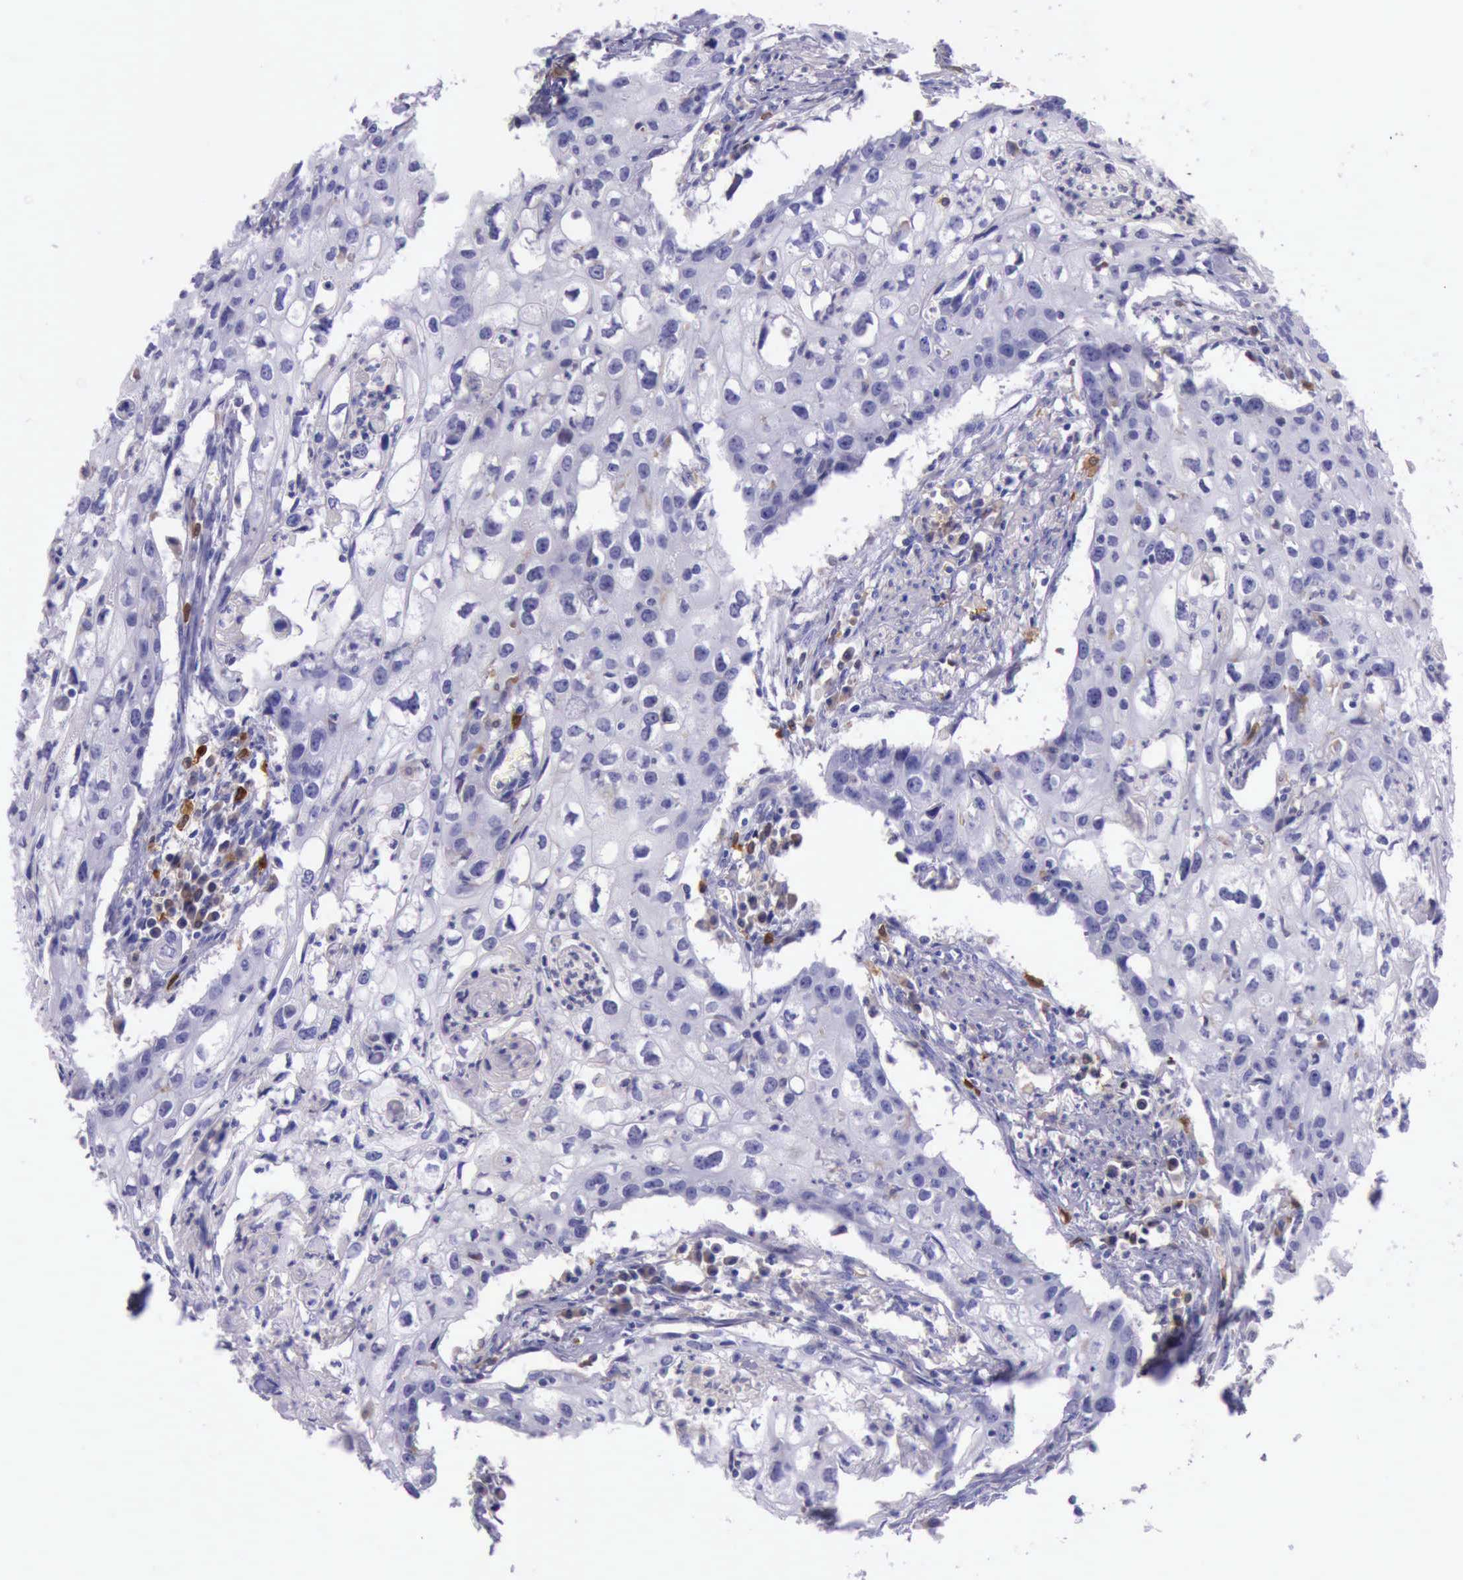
{"staining": {"intensity": "negative", "quantity": "none", "location": "none"}, "tissue": "urothelial cancer", "cell_type": "Tumor cells", "image_type": "cancer", "snomed": [{"axis": "morphology", "description": "Urothelial carcinoma, High grade"}, {"axis": "topography", "description": "Urinary bladder"}], "caption": "Protein analysis of urothelial cancer exhibits no significant expression in tumor cells.", "gene": "BTK", "patient": {"sex": "male", "age": 54}}